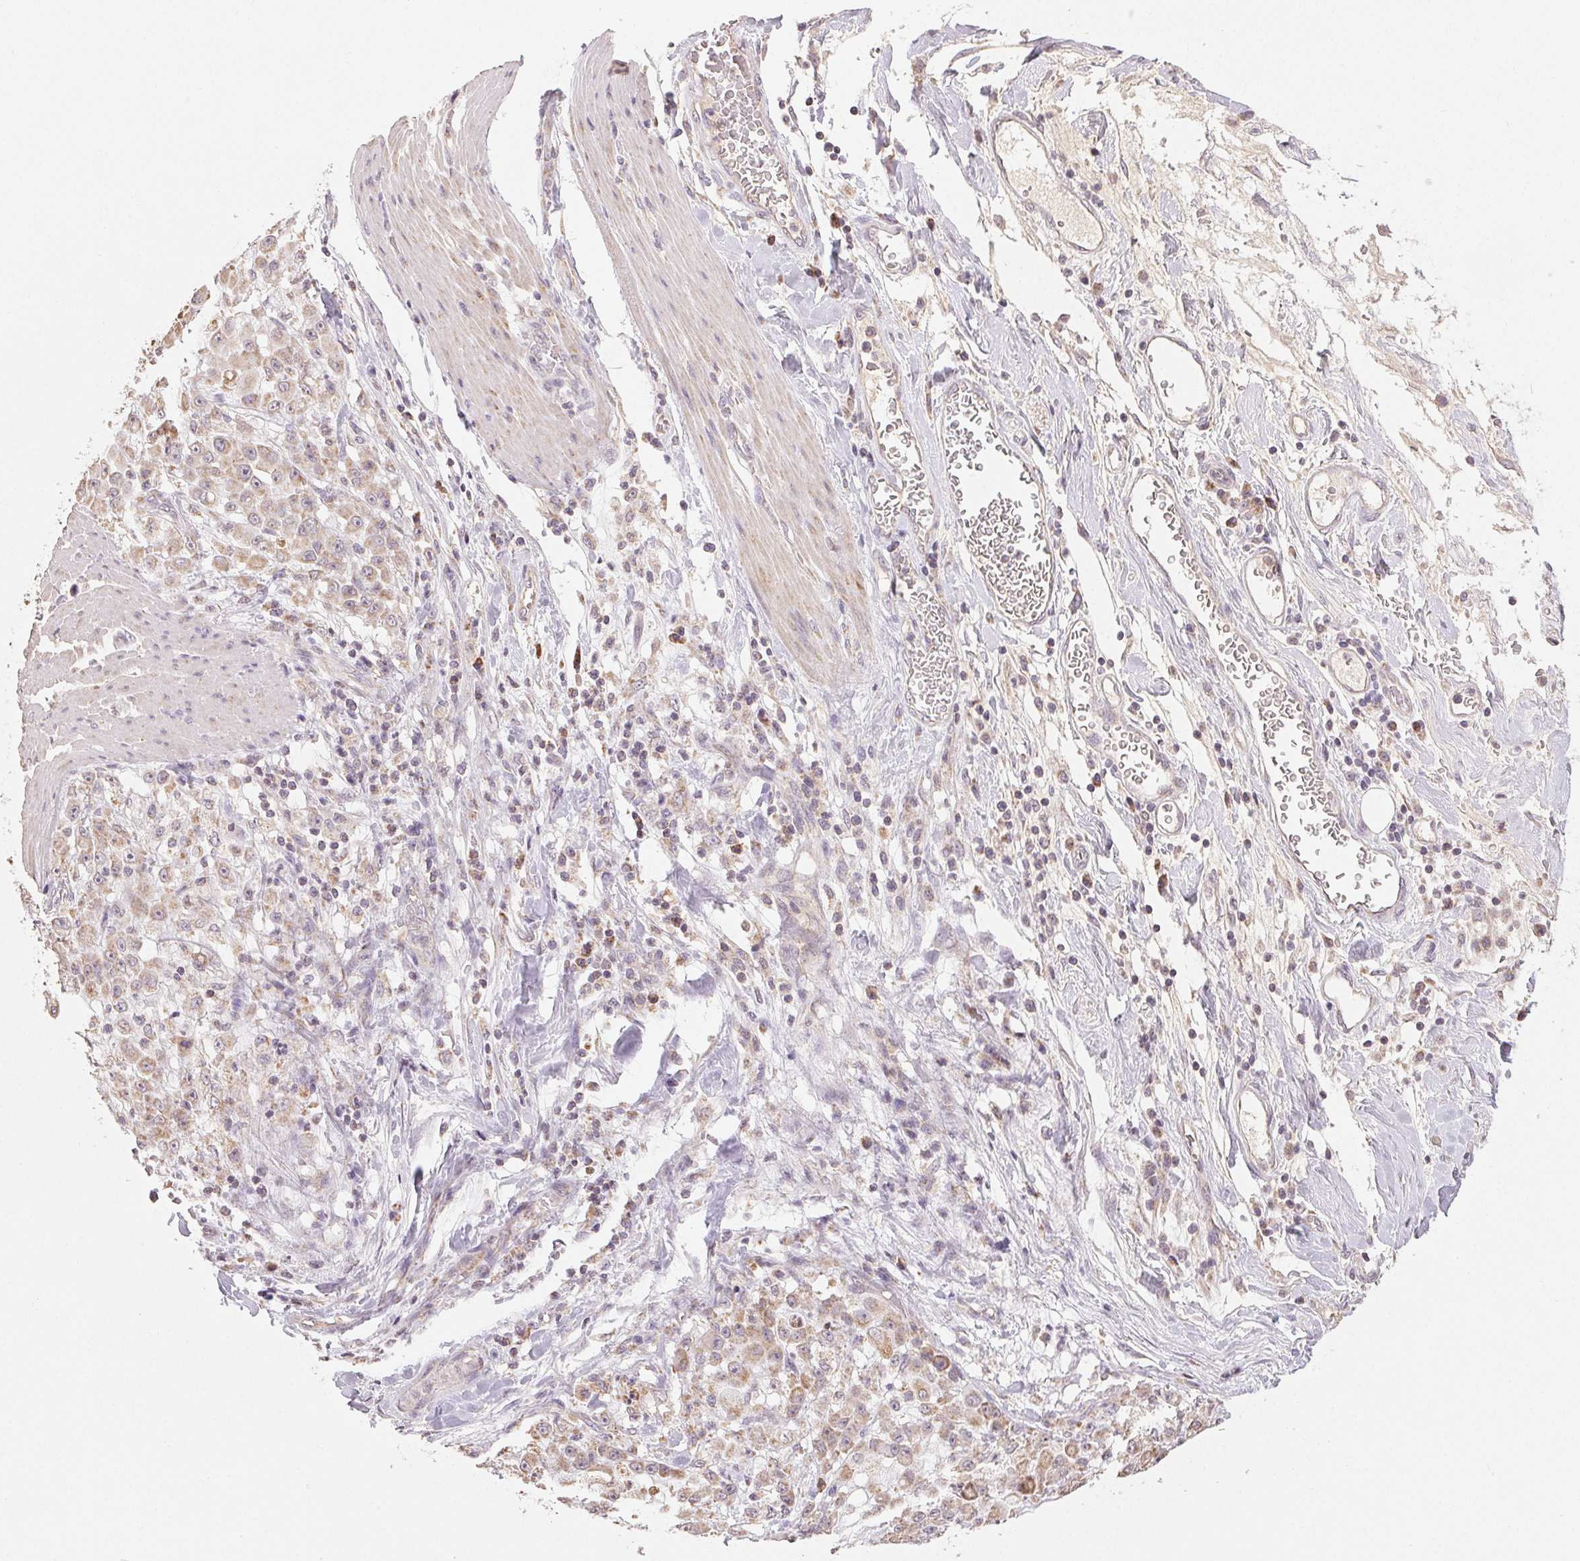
{"staining": {"intensity": "weak", "quantity": ">75%", "location": "cytoplasmic/membranous"}, "tissue": "stomach cancer", "cell_type": "Tumor cells", "image_type": "cancer", "snomed": [{"axis": "morphology", "description": "Adenocarcinoma, NOS"}, {"axis": "topography", "description": "Stomach"}], "caption": "Tumor cells reveal low levels of weak cytoplasmic/membranous positivity in approximately >75% of cells in human stomach cancer (adenocarcinoma).", "gene": "CLASP1", "patient": {"sex": "female", "age": 76}}